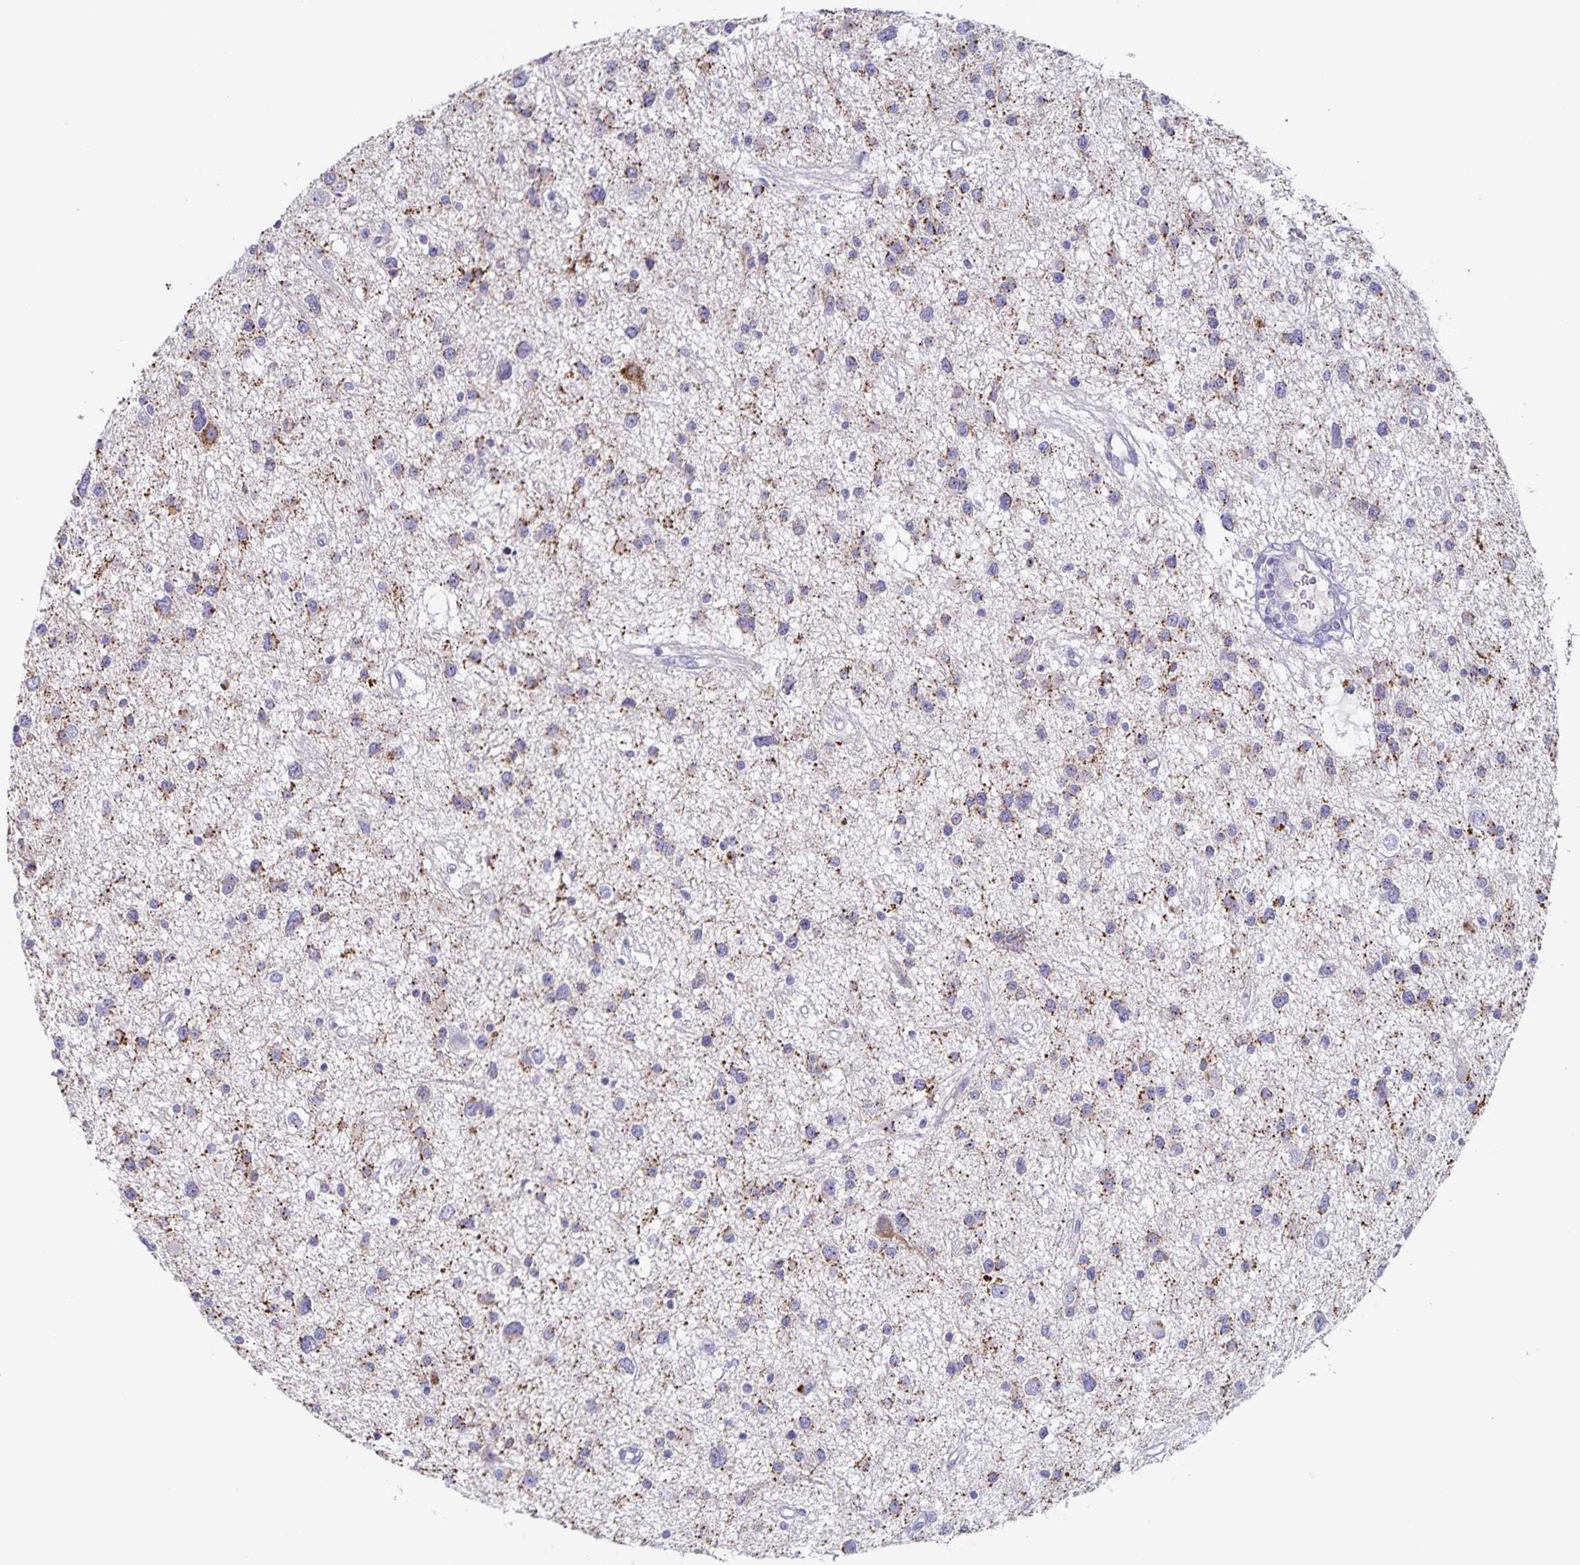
{"staining": {"intensity": "strong", "quantity": "25%-75%", "location": "cytoplasmic/membranous"}, "tissue": "glioma", "cell_type": "Tumor cells", "image_type": "cancer", "snomed": [{"axis": "morphology", "description": "Glioma, malignant, High grade"}, {"axis": "topography", "description": "Brain"}], "caption": "Human glioma stained with a brown dye exhibits strong cytoplasmic/membranous positive expression in approximately 25%-75% of tumor cells.", "gene": "RPL36A", "patient": {"sex": "male", "age": 54}}